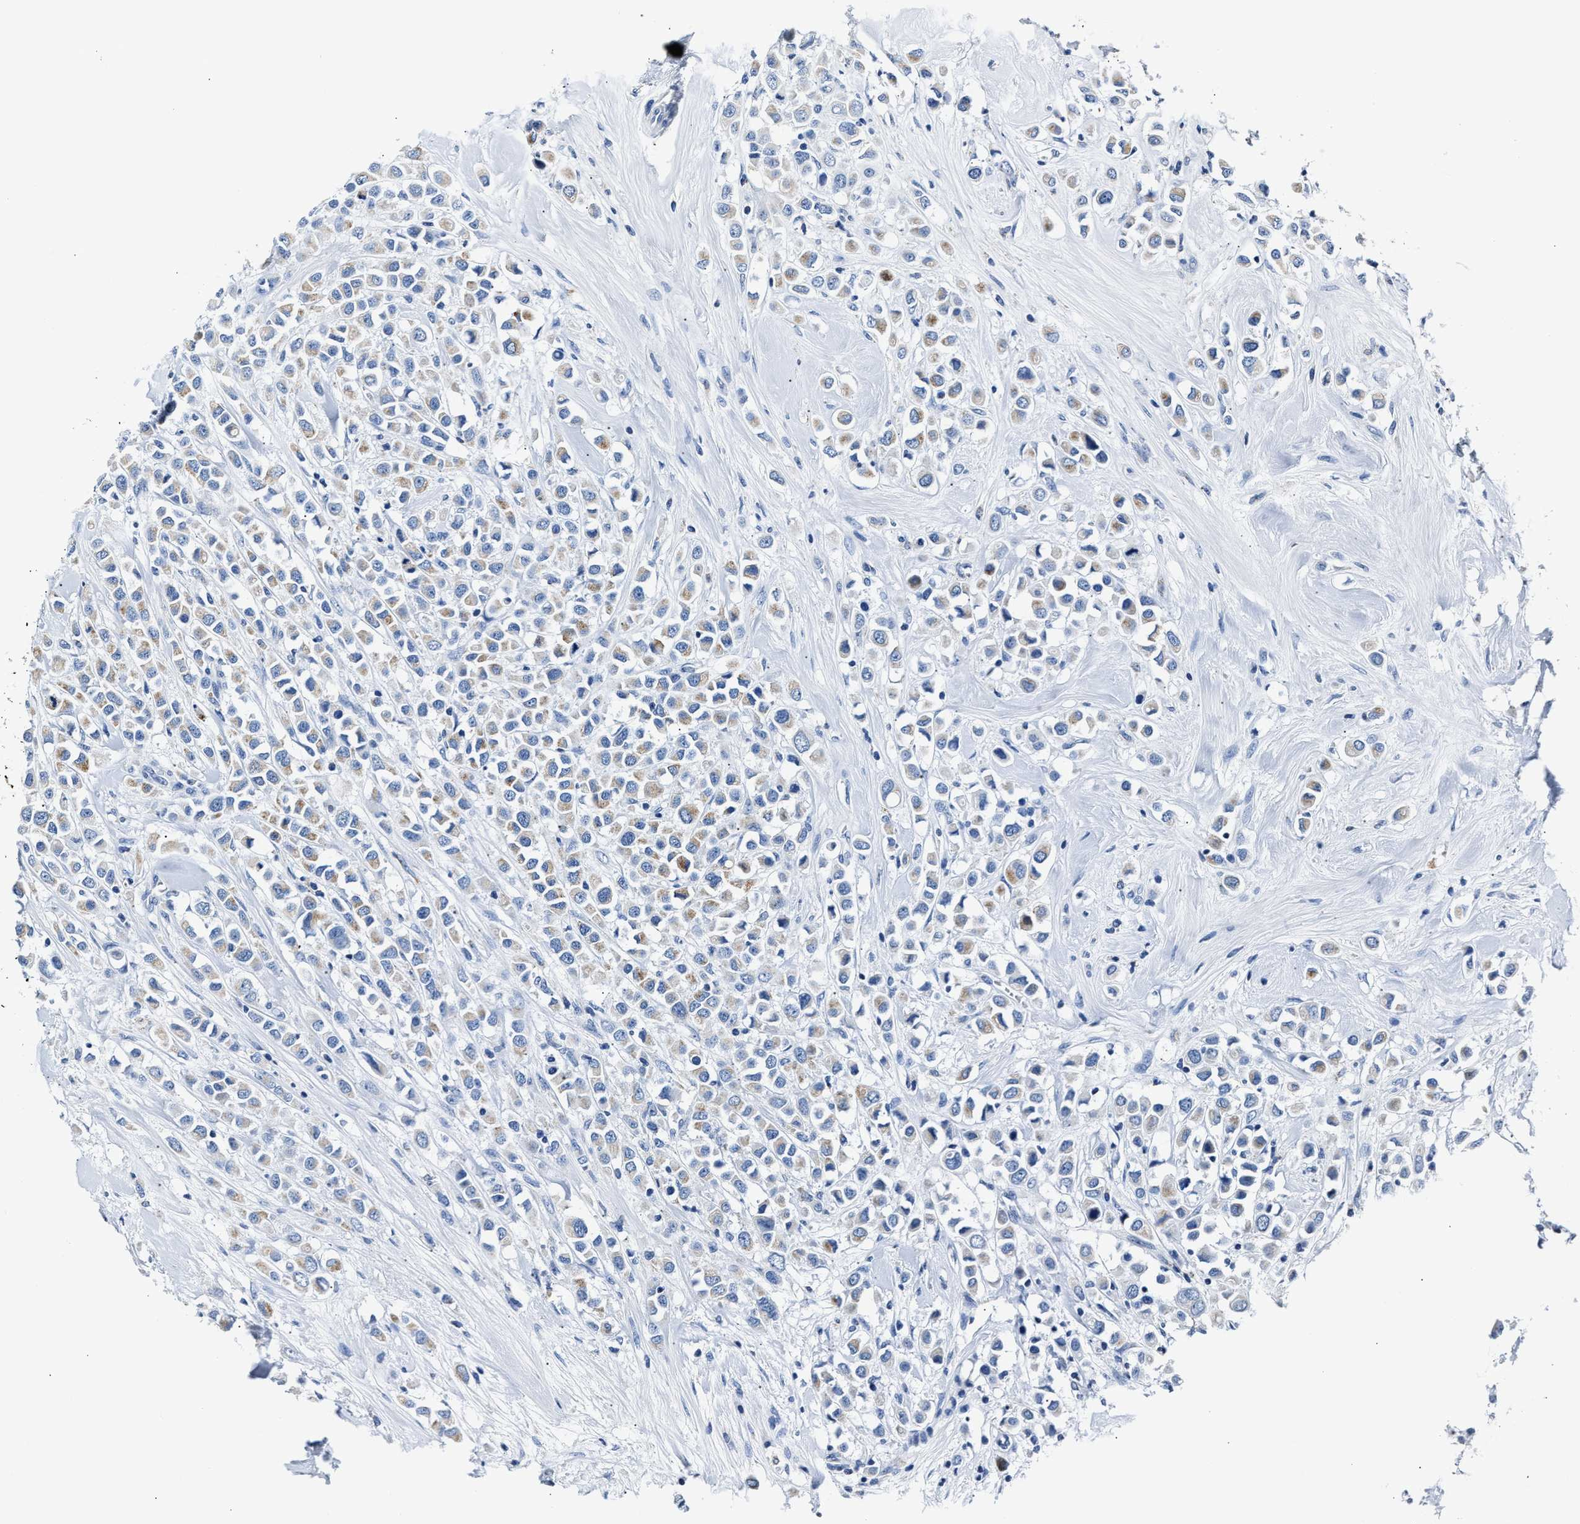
{"staining": {"intensity": "weak", "quantity": "<25%", "location": "cytoplasmic/membranous"}, "tissue": "breast cancer", "cell_type": "Tumor cells", "image_type": "cancer", "snomed": [{"axis": "morphology", "description": "Duct carcinoma"}, {"axis": "topography", "description": "Breast"}], "caption": "This is a micrograph of immunohistochemistry (IHC) staining of breast cancer, which shows no positivity in tumor cells.", "gene": "AMACR", "patient": {"sex": "female", "age": 61}}